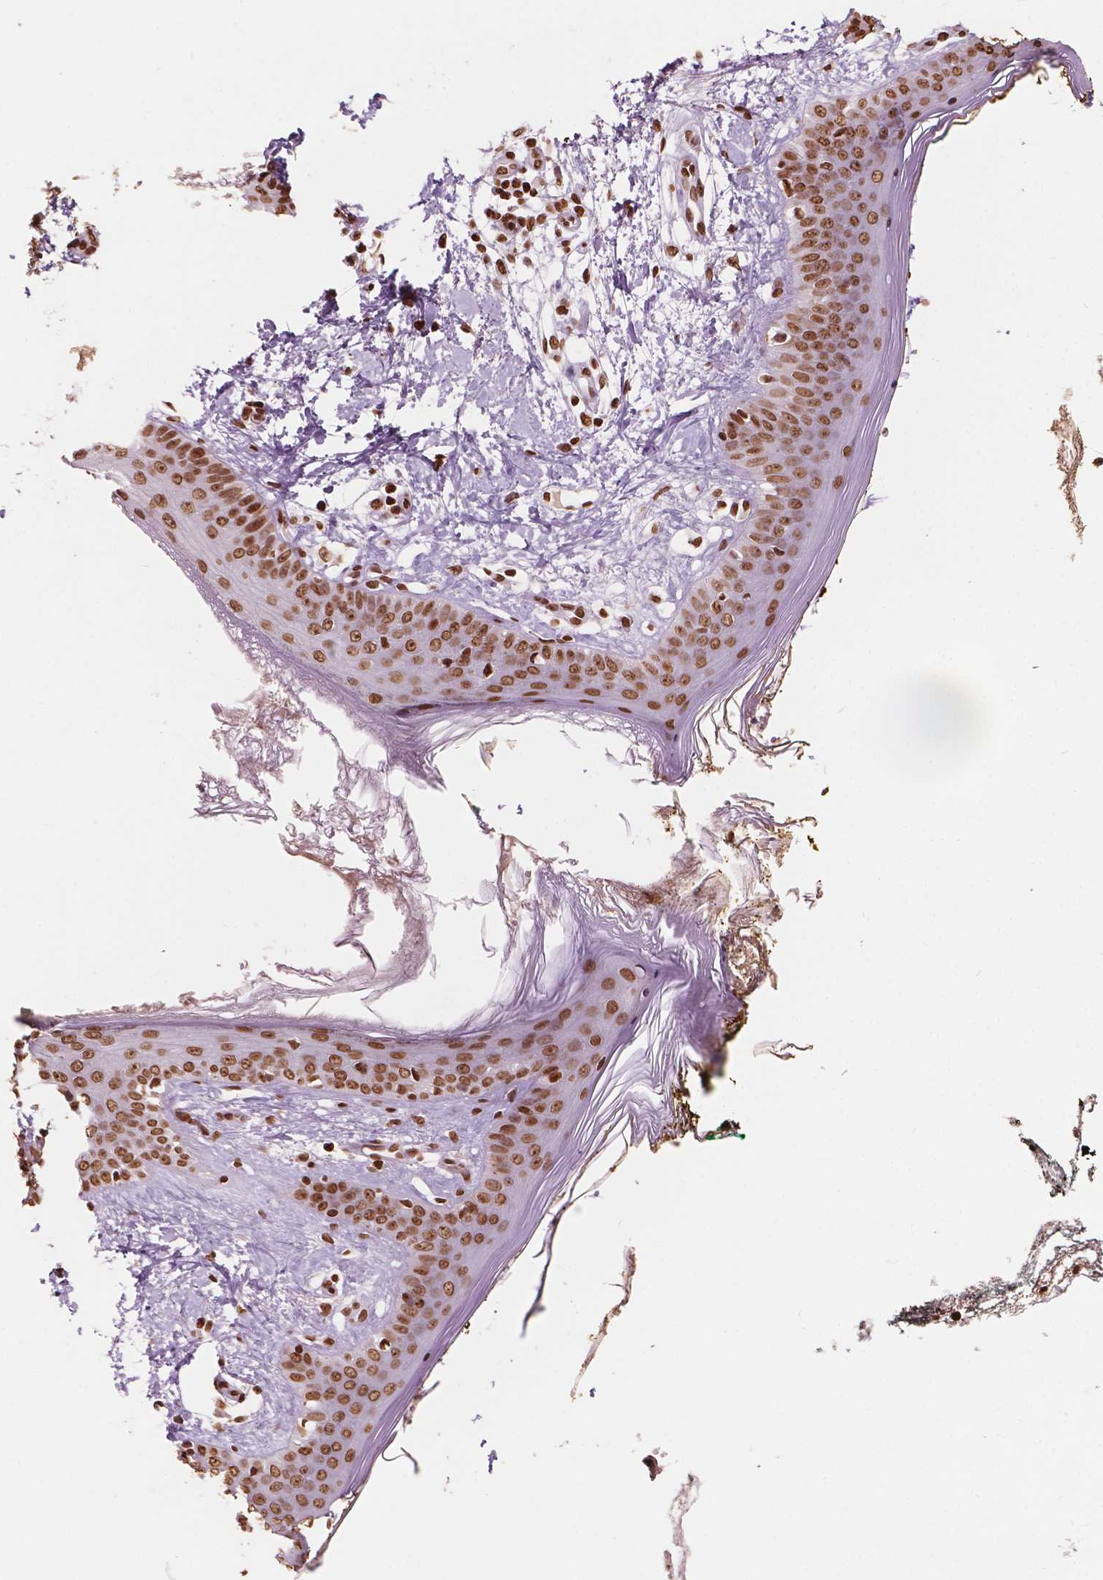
{"staining": {"intensity": "strong", "quantity": ">75%", "location": "nuclear"}, "tissue": "skin", "cell_type": "Fibroblasts", "image_type": "normal", "snomed": [{"axis": "morphology", "description": "Normal tissue, NOS"}, {"axis": "topography", "description": "Skin"}], "caption": "IHC photomicrograph of benign human skin stained for a protein (brown), which shows high levels of strong nuclear staining in about >75% of fibroblasts.", "gene": "H3C7", "patient": {"sex": "female", "age": 34}}